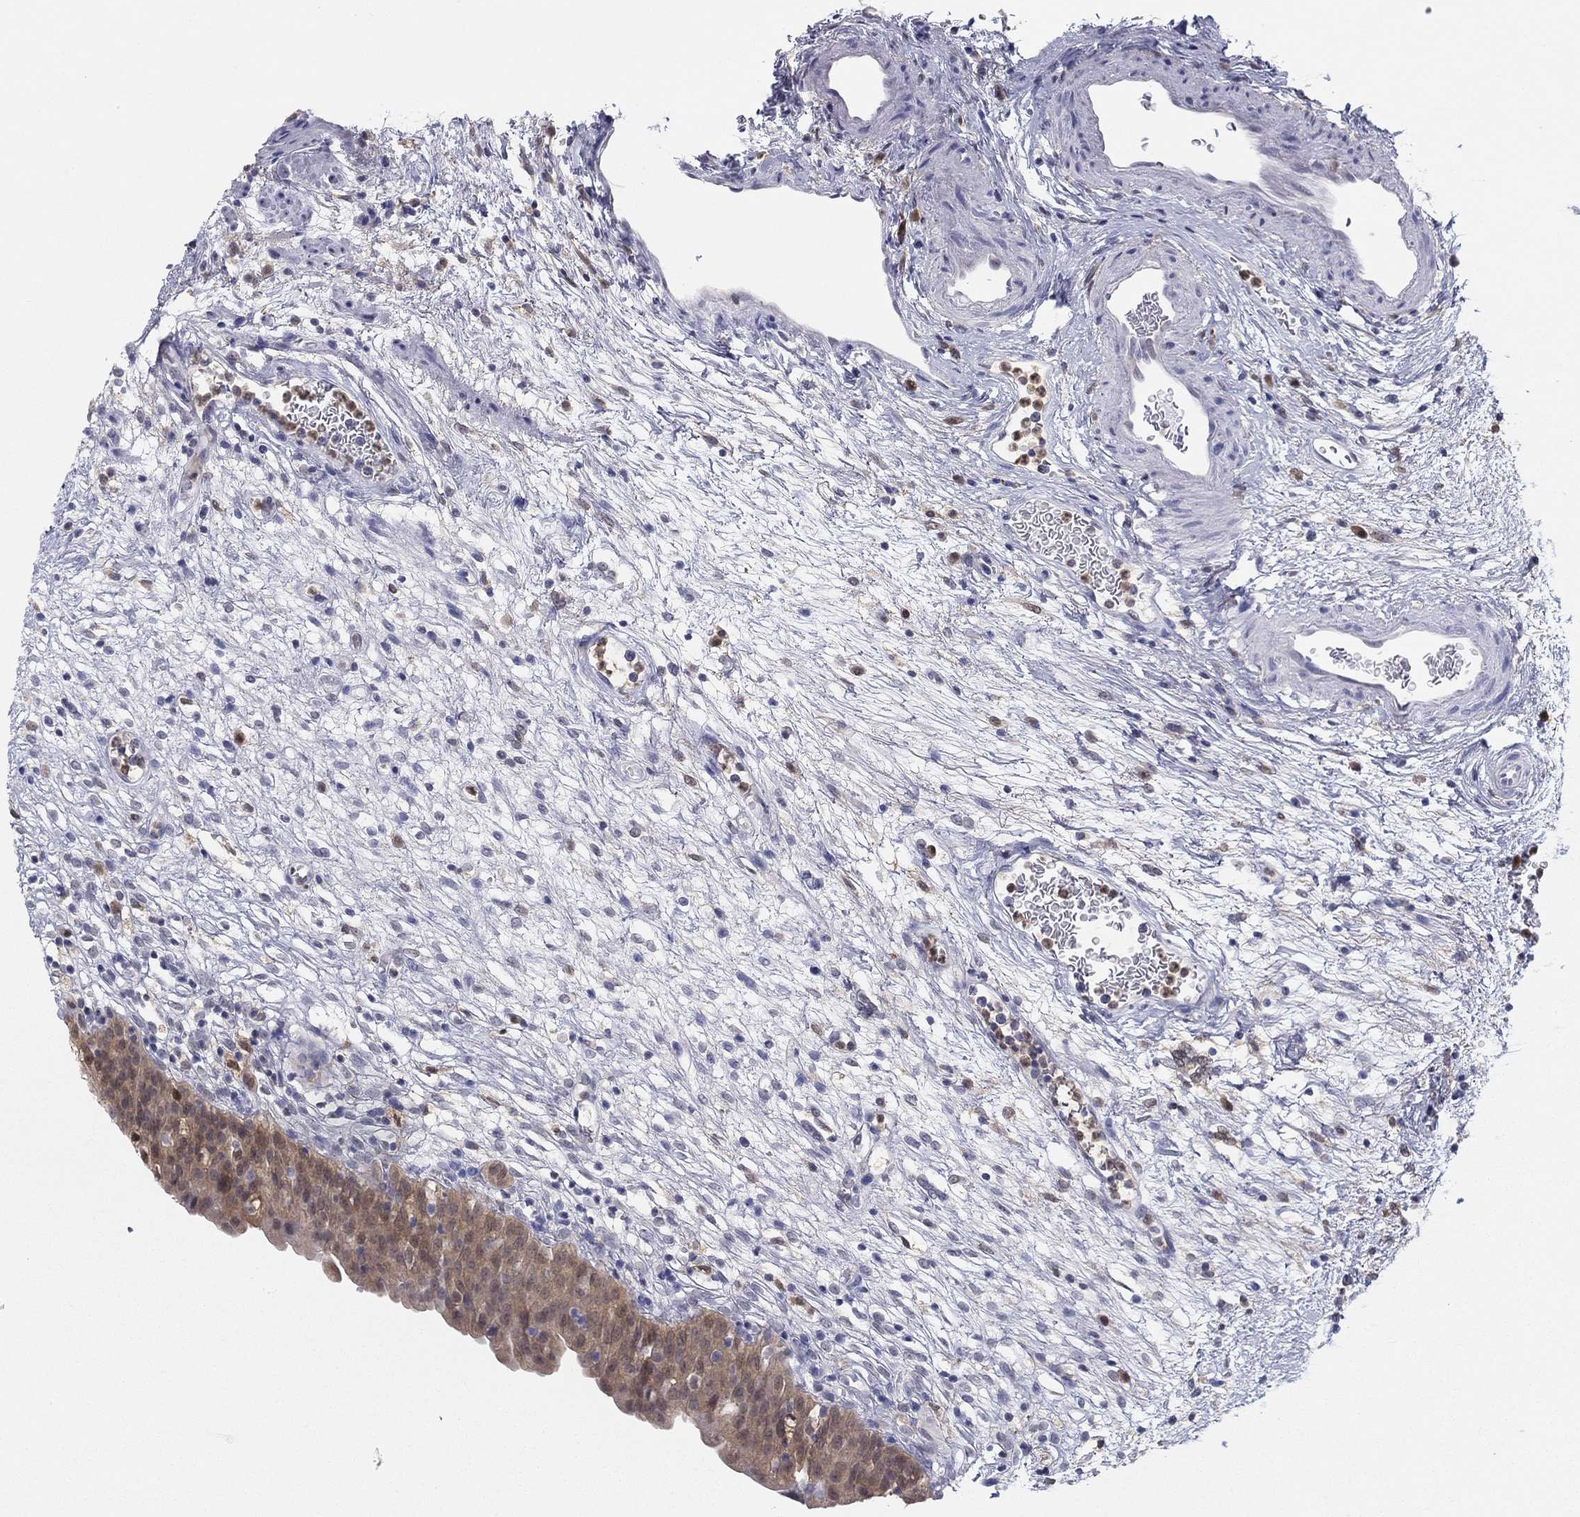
{"staining": {"intensity": "strong", "quantity": "<25%", "location": "cytoplasmic/membranous,nuclear"}, "tissue": "urinary bladder", "cell_type": "Urothelial cells", "image_type": "normal", "snomed": [{"axis": "morphology", "description": "Normal tissue, NOS"}, {"axis": "topography", "description": "Urinary bladder"}], "caption": "DAB (3,3'-diaminobenzidine) immunohistochemical staining of normal urinary bladder reveals strong cytoplasmic/membranous,nuclear protein positivity in approximately <25% of urothelial cells. (Stains: DAB in brown, nuclei in blue, Microscopy: brightfield microscopy at high magnification).", "gene": "PDXK", "patient": {"sex": "male", "age": 76}}